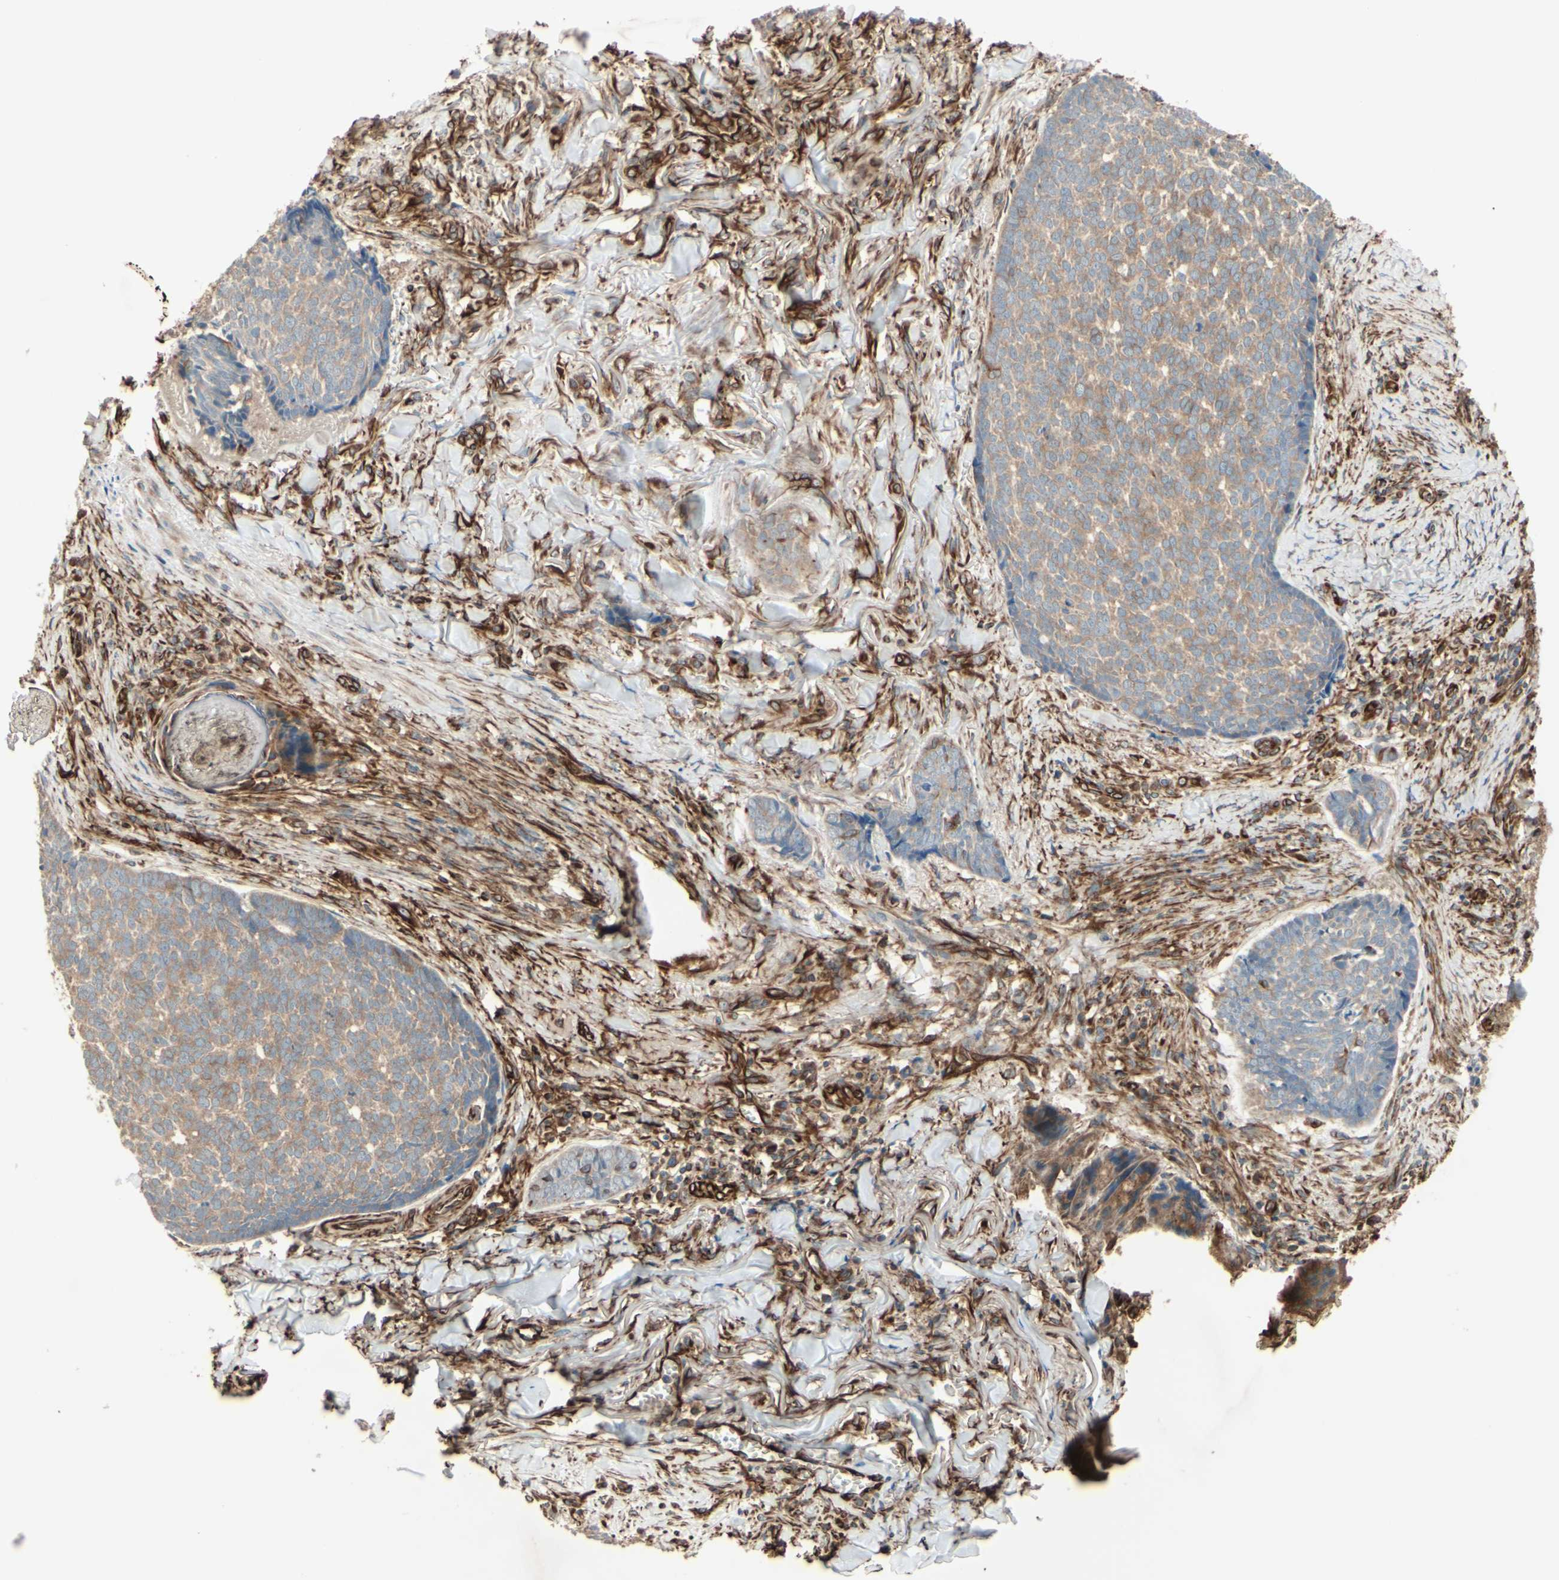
{"staining": {"intensity": "weak", "quantity": "25%-75%", "location": "cytoplasmic/membranous"}, "tissue": "skin cancer", "cell_type": "Tumor cells", "image_type": "cancer", "snomed": [{"axis": "morphology", "description": "Basal cell carcinoma"}, {"axis": "topography", "description": "Skin"}], "caption": "Basal cell carcinoma (skin) stained with DAB (3,3'-diaminobenzidine) immunohistochemistry shows low levels of weak cytoplasmic/membranous staining in approximately 25%-75% of tumor cells.", "gene": "TRAF2", "patient": {"sex": "male", "age": 84}}